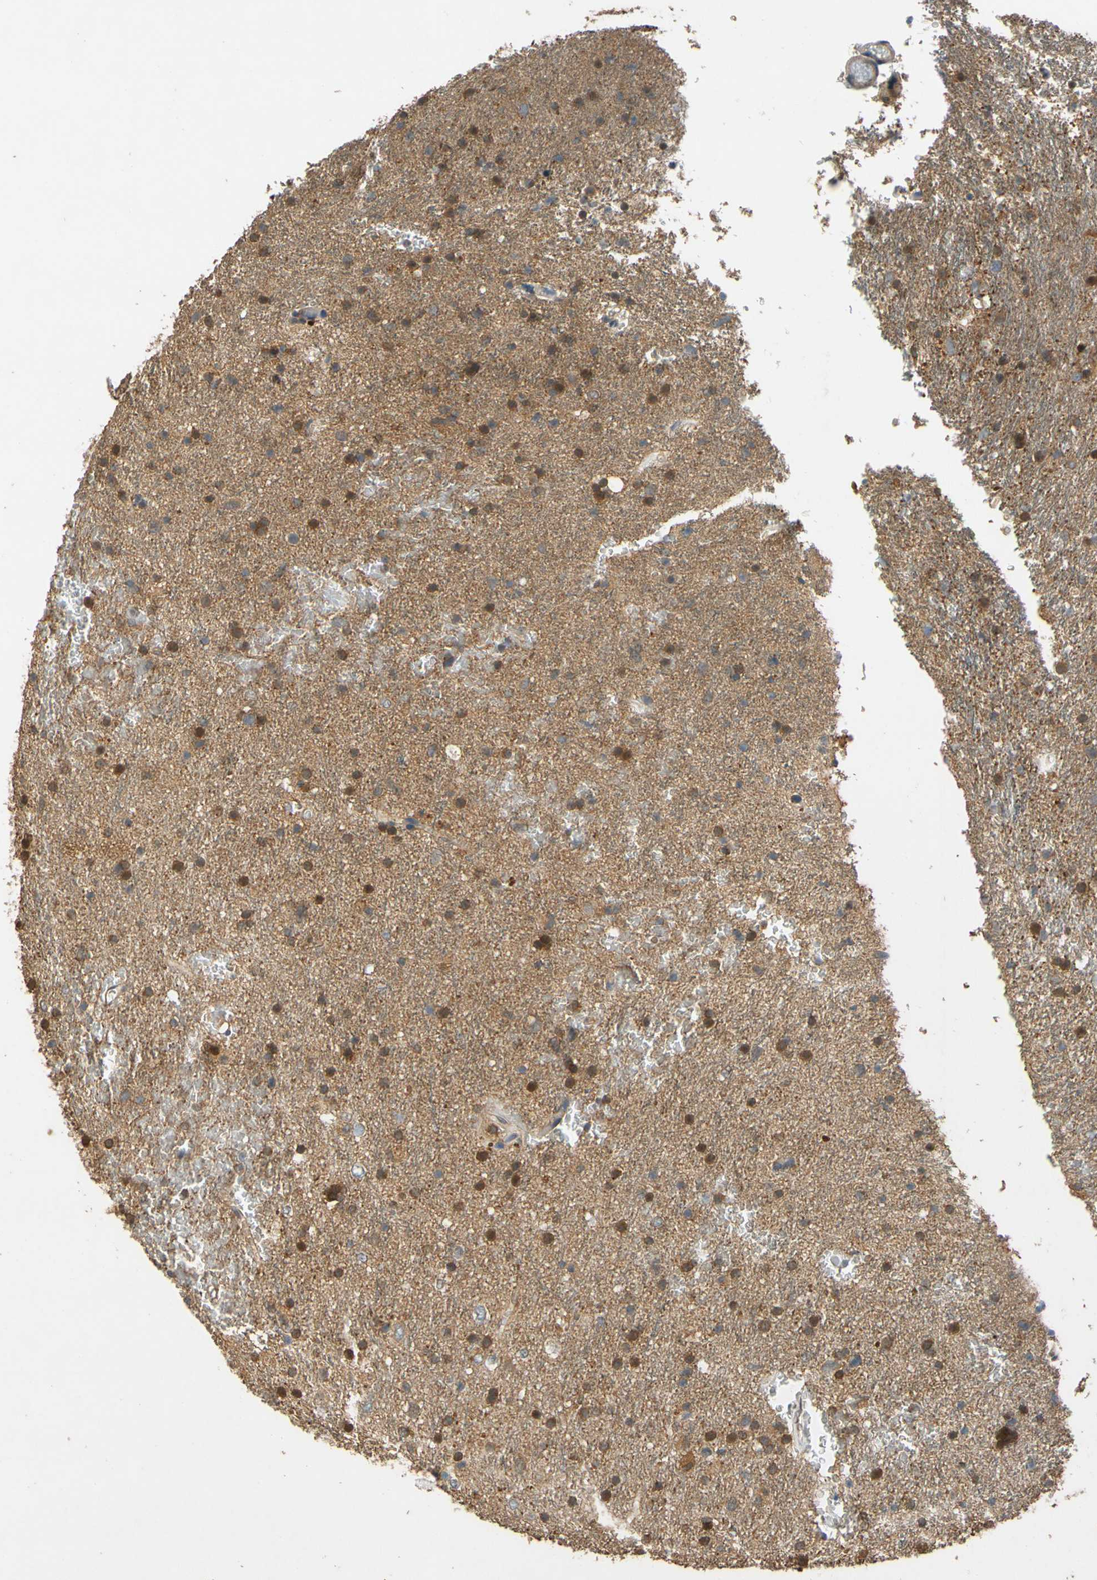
{"staining": {"intensity": "strong", "quantity": "25%-75%", "location": "cytoplasmic/membranous"}, "tissue": "glioma", "cell_type": "Tumor cells", "image_type": "cancer", "snomed": [{"axis": "morphology", "description": "Glioma, malignant, Low grade"}, {"axis": "topography", "description": "Brain"}], "caption": "Malignant glioma (low-grade) stained for a protein (brown) exhibits strong cytoplasmic/membranous positive positivity in about 25%-75% of tumor cells.", "gene": "USP46", "patient": {"sex": "male", "age": 77}}